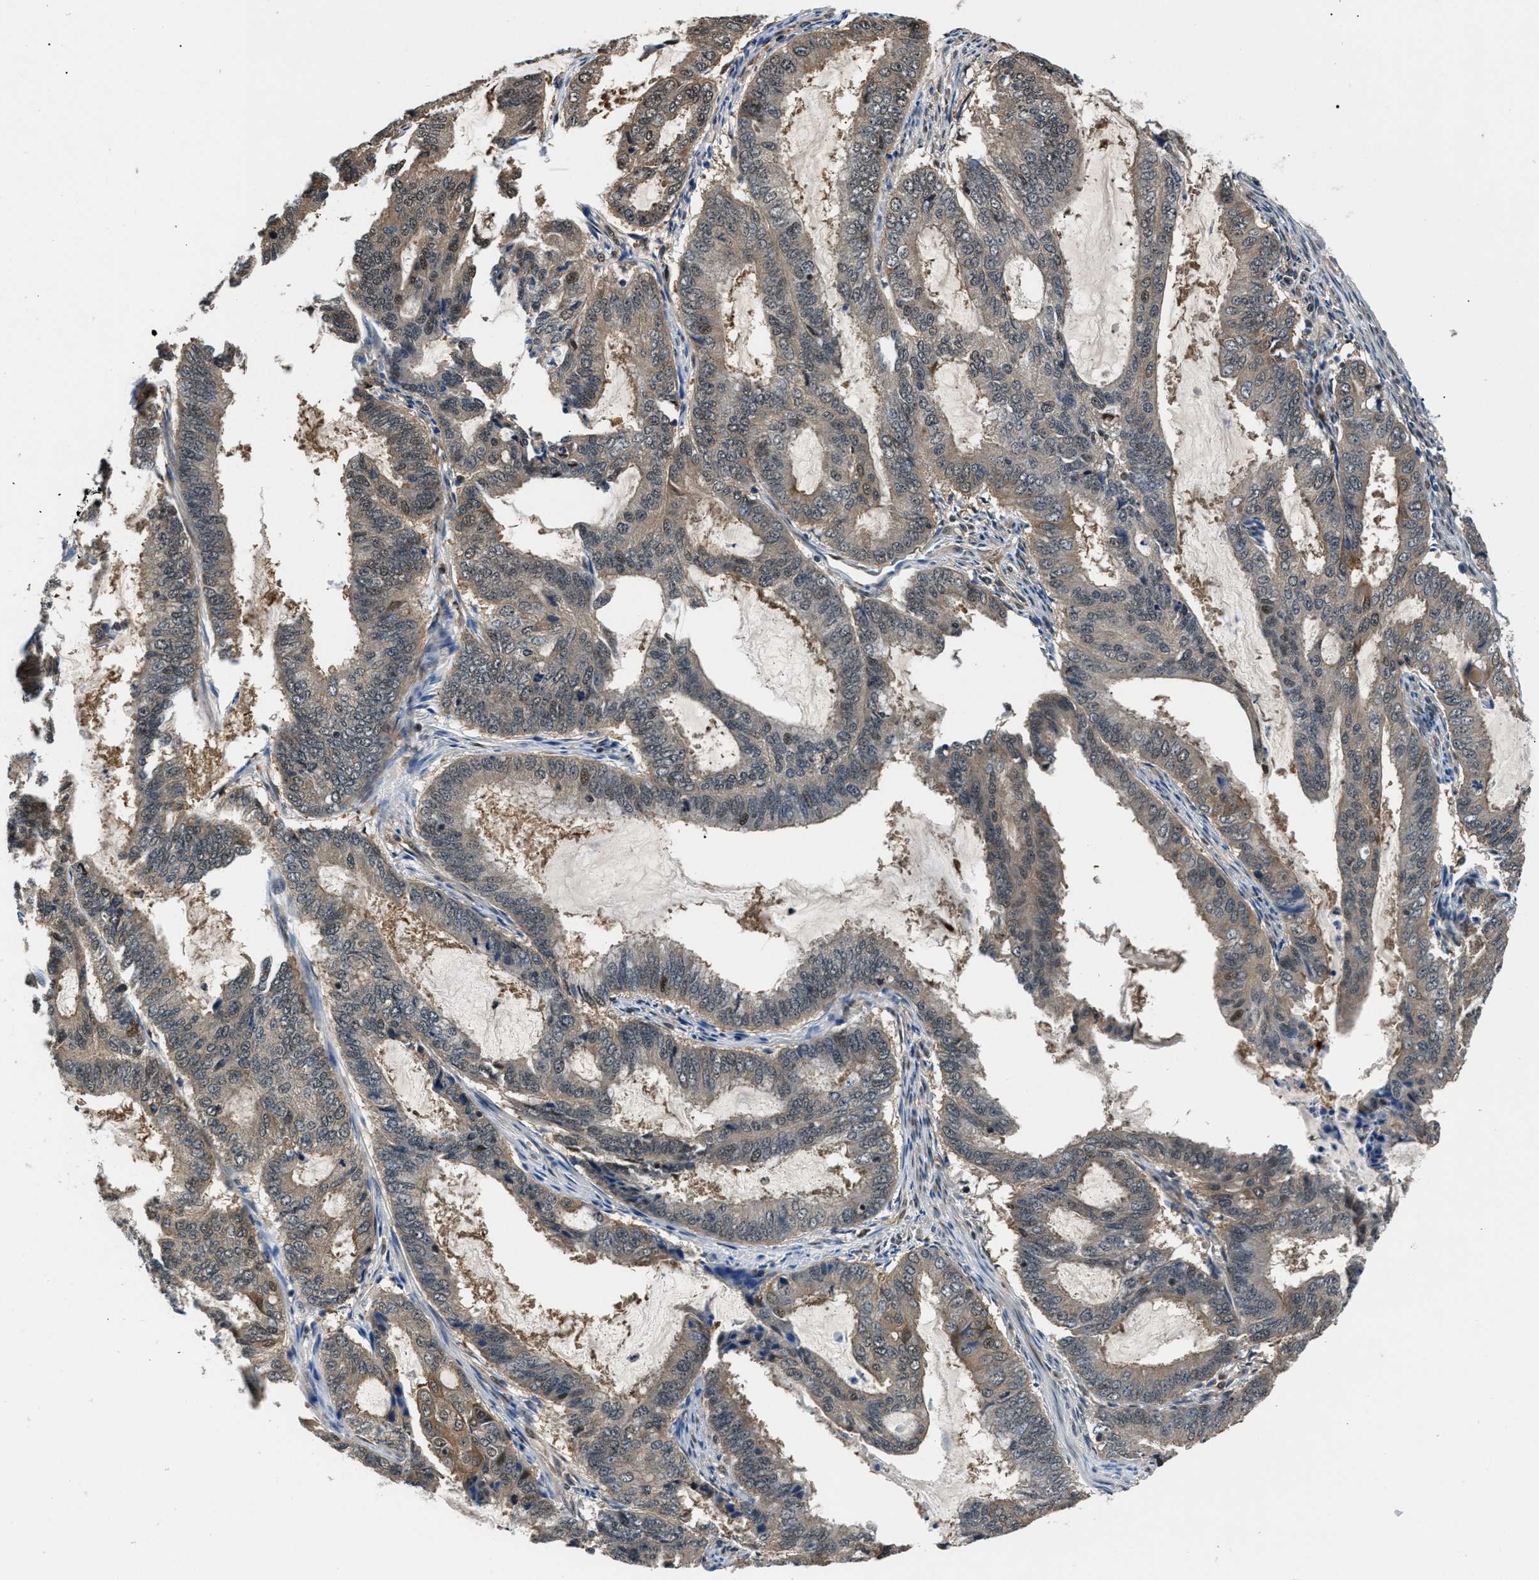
{"staining": {"intensity": "weak", "quantity": "<25%", "location": "cytoplasmic/membranous"}, "tissue": "endometrial cancer", "cell_type": "Tumor cells", "image_type": "cancer", "snomed": [{"axis": "morphology", "description": "Adenocarcinoma, NOS"}, {"axis": "topography", "description": "Endometrium"}], "caption": "Histopathology image shows no significant protein staining in tumor cells of endometrial adenocarcinoma. (Brightfield microscopy of DAB immunohistochemistry at high magnification).", "gene": "RBM33", "patient": {"sex": "female", "age": 51}}